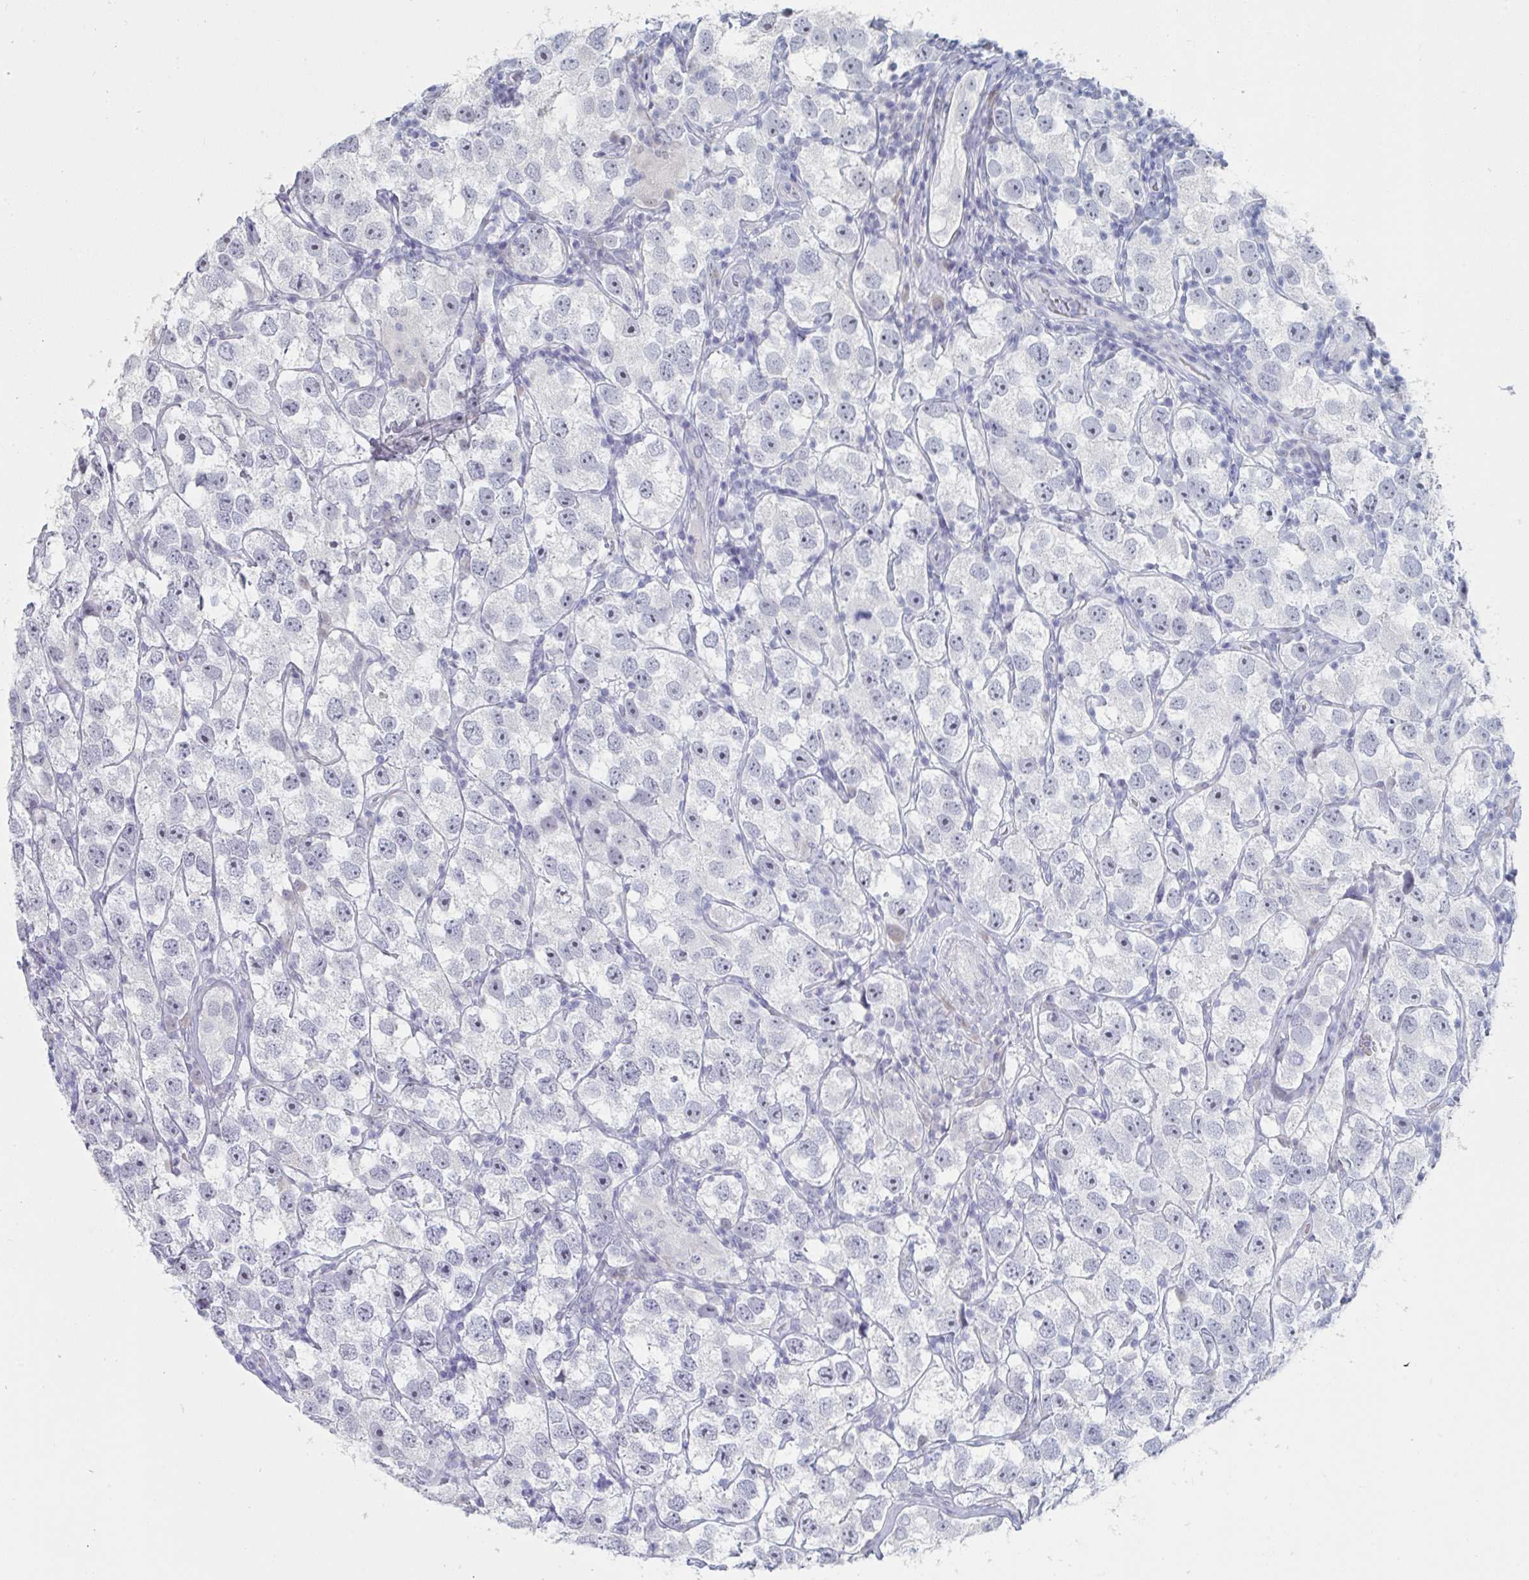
{"staining": {"intensity": "negative", "quantity": "none", "location": "none"}, "tissue": "testis cancer", "cell_type": "Tumor cells", "image_type": "cancer", "snomed": [{"axis": "morphology", "description": "Seminoma, NOS"}, {"axis": "topography", "description": "Testis"}], "caption": "An immunohistochemistry (IHC) photomicrograph of testis seminoma is shown. There is no staining in tumor cells of testis seminoma.", "gene": "FOXA1", "patient": {"sex": "male", "age": 26}}